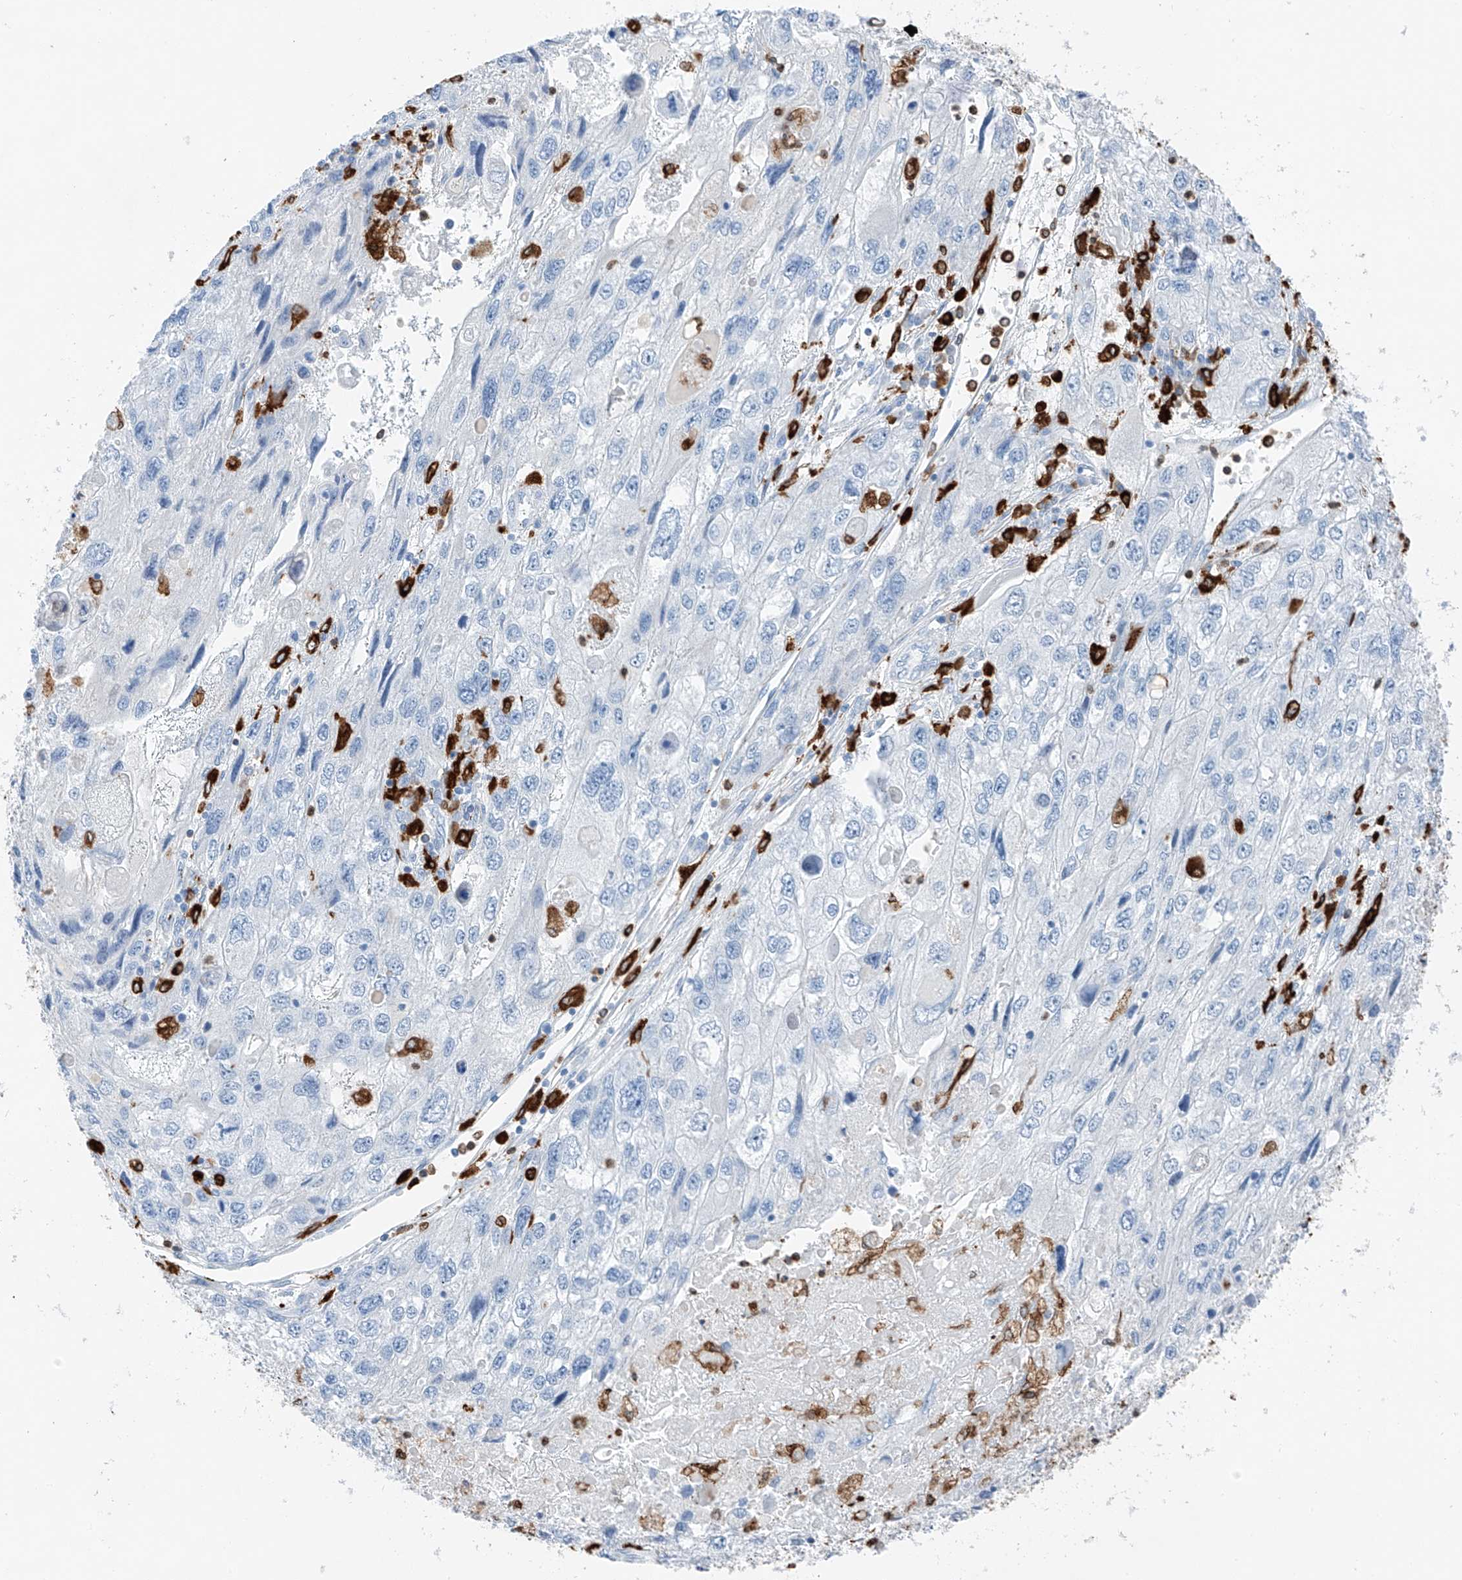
{"staining": {"intensity": "negative", "quantity": "none", "location": "none"}, "tissue": "endometrial cancer", "cell_type": "Tumor cells", "image_type": "cancer", "snomed": [{"axis": "morphology", "description": "Adenocarcinoma, NOS"}, {"axis": "topography", "description": "Endometrium"}], "caption": "IHC micrograph of human adenocarcinoma (endometrial) stained for a protein (brown), which shows no staining in tumor cells.", "gene": "TBXAS1", "patient": {"sex": "female", "age": 49}}